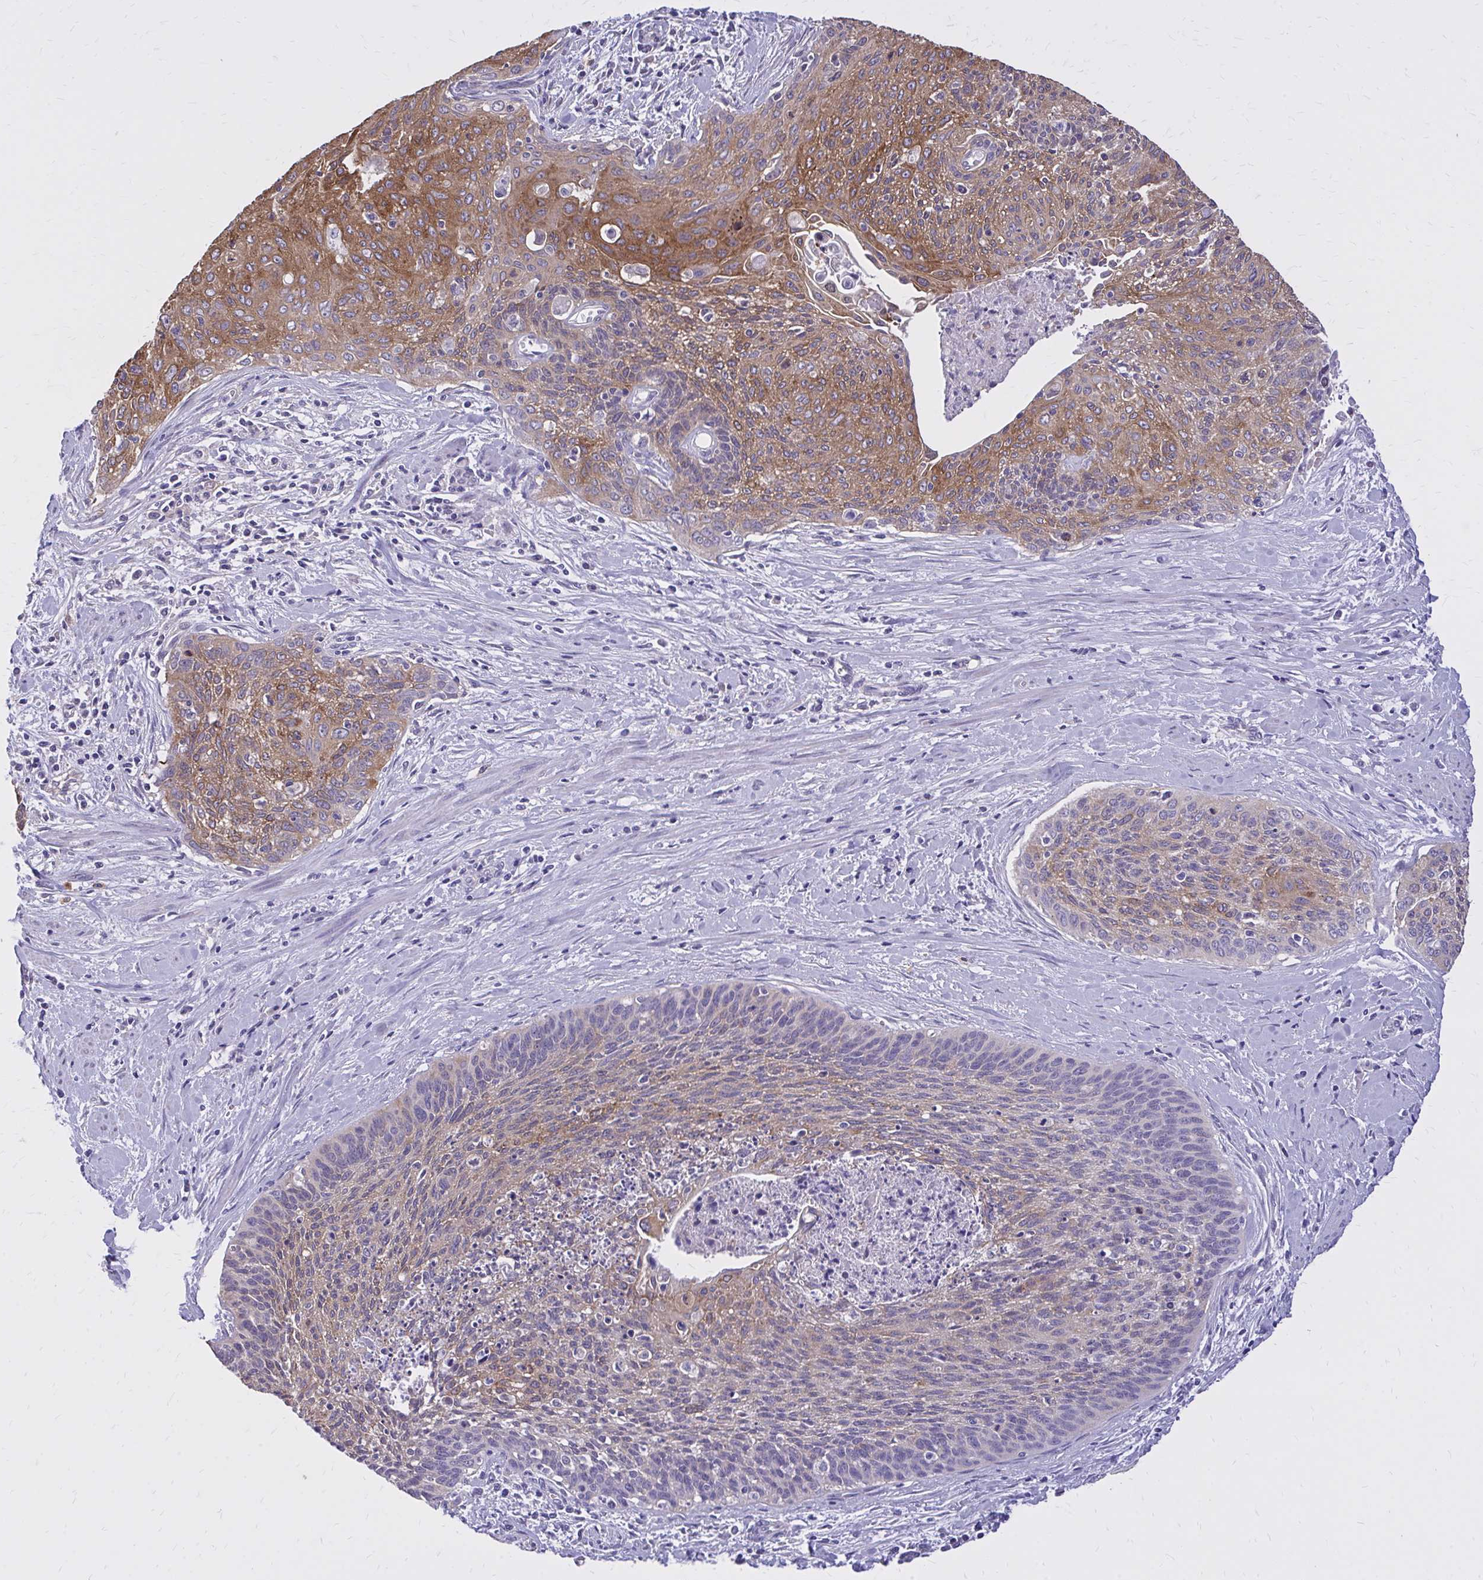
{"staining": {"intensity": "moderate", "quantity": "25%-75%", "location": "cytoplasmic/membranous"}, "tissue": "cervical cancer", "cell_type": "Tumor cells", "image_type": "cancer", "snomed": [{"axis": "morphology", "description": "Squamous cell carcinoma, NOS"}, {"axis": "topography", "description": "Cervix"}], "caption": "Cervical squamous cell carcinoma stained with a protein marker displays moderate staining in tumor cells.", "gene": "EPB41L1", "patient": {"sex": "female", "age": 55}}